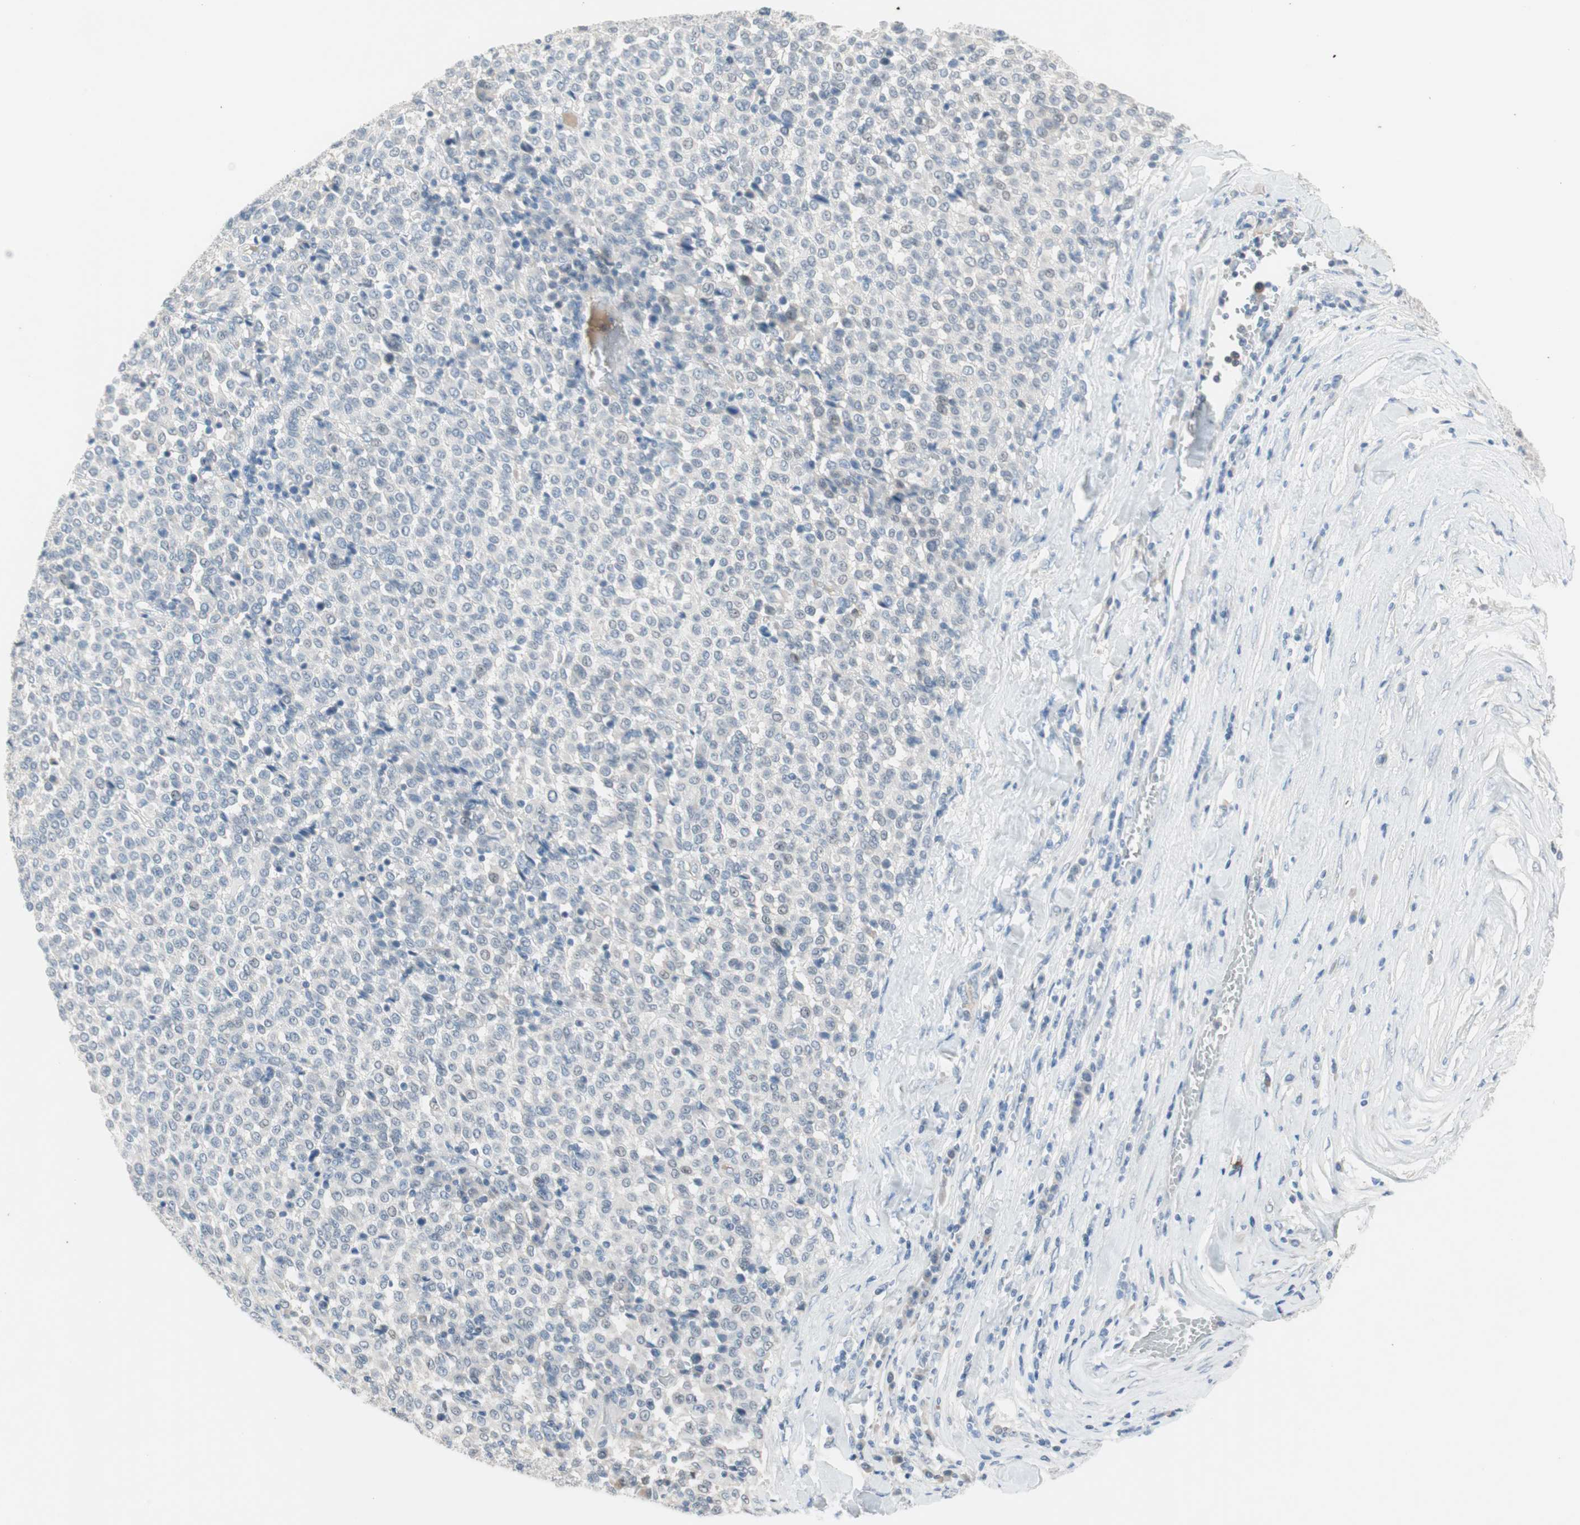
{"staining": {"intensity": "negative", "quantity": "none", "location": "none"}, "tissue": "melanoma", "cell_type": "Tumor cells", "image_type": "cancer", "snomed": [{"axis": "morphology", "description": "Malignant melanoma, Metastatic site"}, {"axis": "topography", "description": "Pancreas"}], "caption": "Tumor cells are negative for protein expression in human melanoma. (Stains: DAB (3,3'-diaminobenzidine) IHC with hematoxylin counter stain, Microscopy: brightfield microscopy at high magnification).", "gene": "PDZK1", "patient": {"sex": "female", "age": 30}}